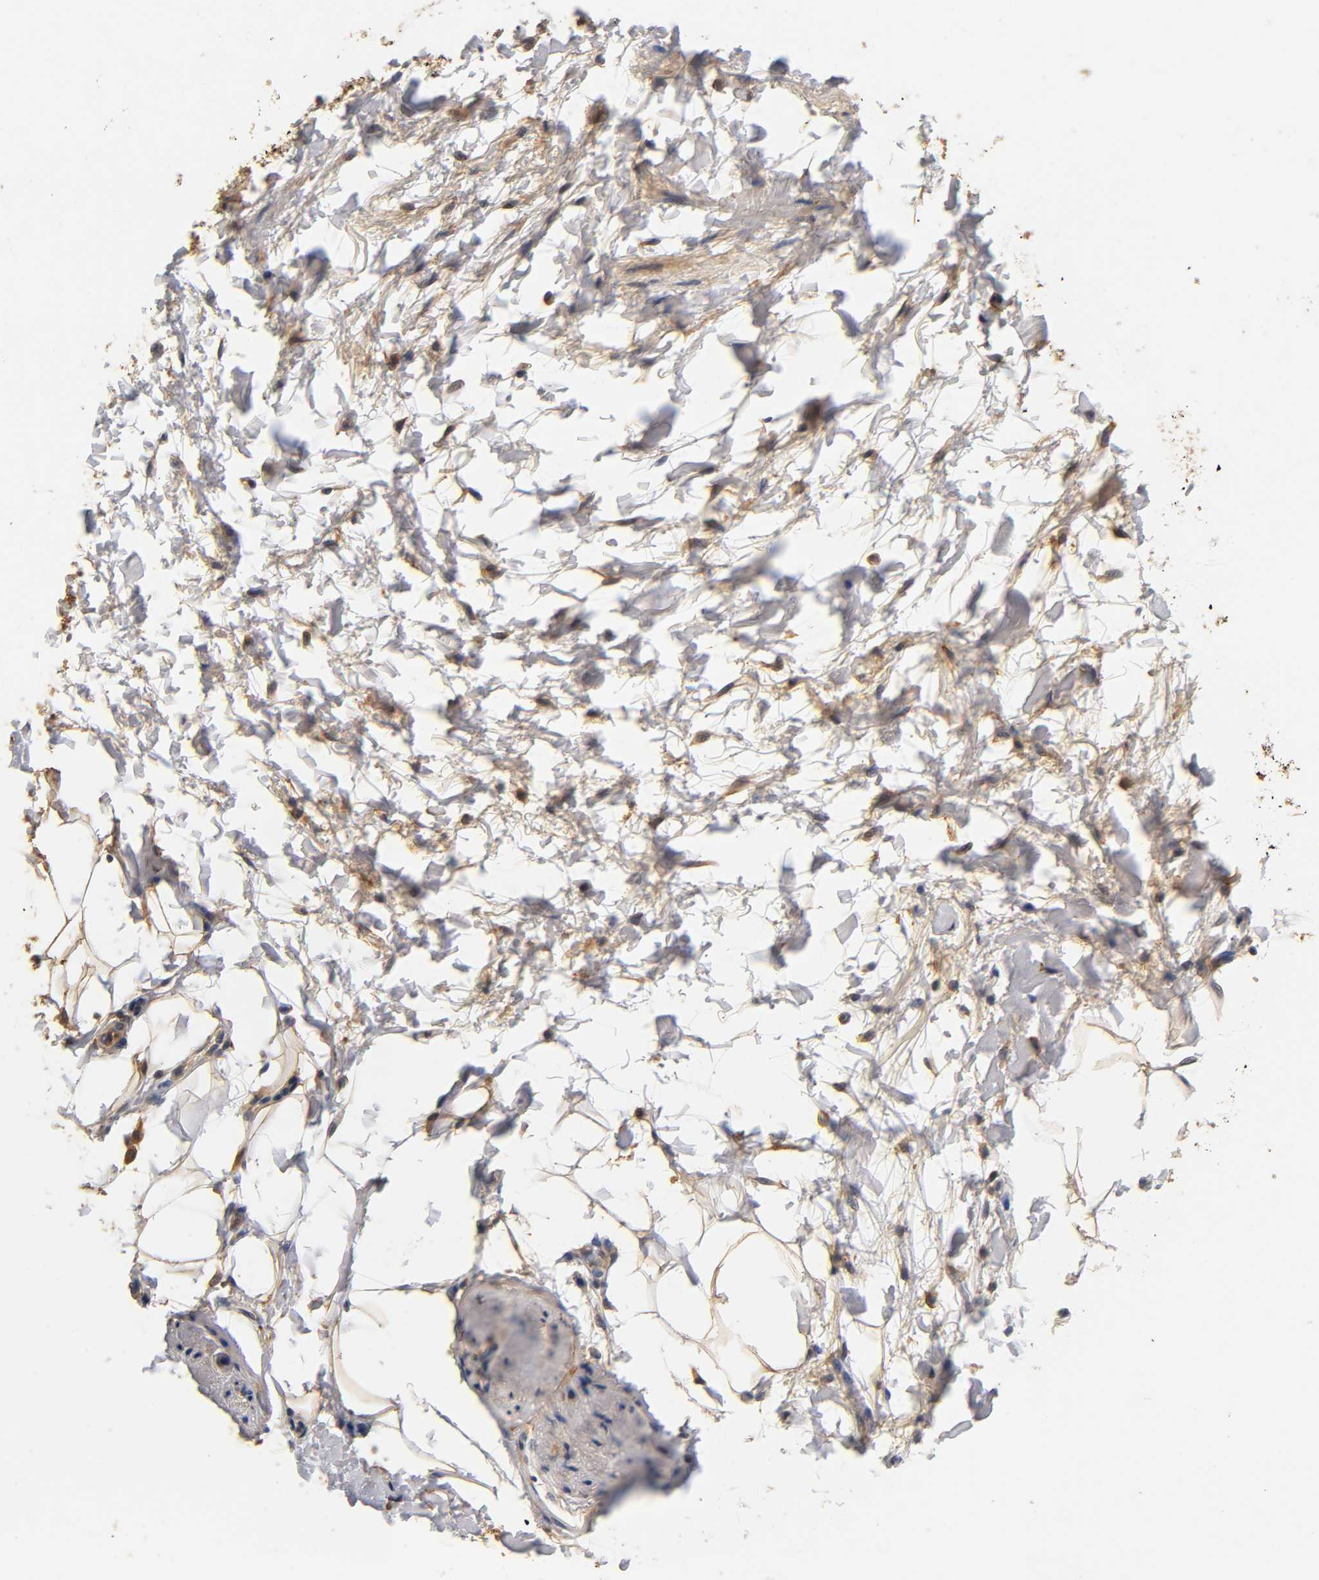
{"staining": {"intensity": "moderate", "quantity": "25%-75%", "location": "cytoplasmic/membranous"}, "tissue": "adipose tissue", "cell_type": "Adipocytes", "image_type": "normal", "snomed": [{"axis": "morphology", "description": "Normal tissue, NOS"}, {"axis": "topography", "description": "Soft tissue"}, {"axis": "topography", "description": "Peripheral nerve tissue"}], "caption": "Adipocytes demonstrate medium levels of moderate cytoplasmic/membranous positivity in approximately 25%-75% of cells in unremarkable adipose tissue. The staining was performed using DAB (3,3'-diaminobenzidine) to visualize the protein expression in brown, while the nuclei were stained in blue with hematoxylin (Magnification: 20x).", "gene": "SCAP", "patient": {"sex": "female", "age": 71}}